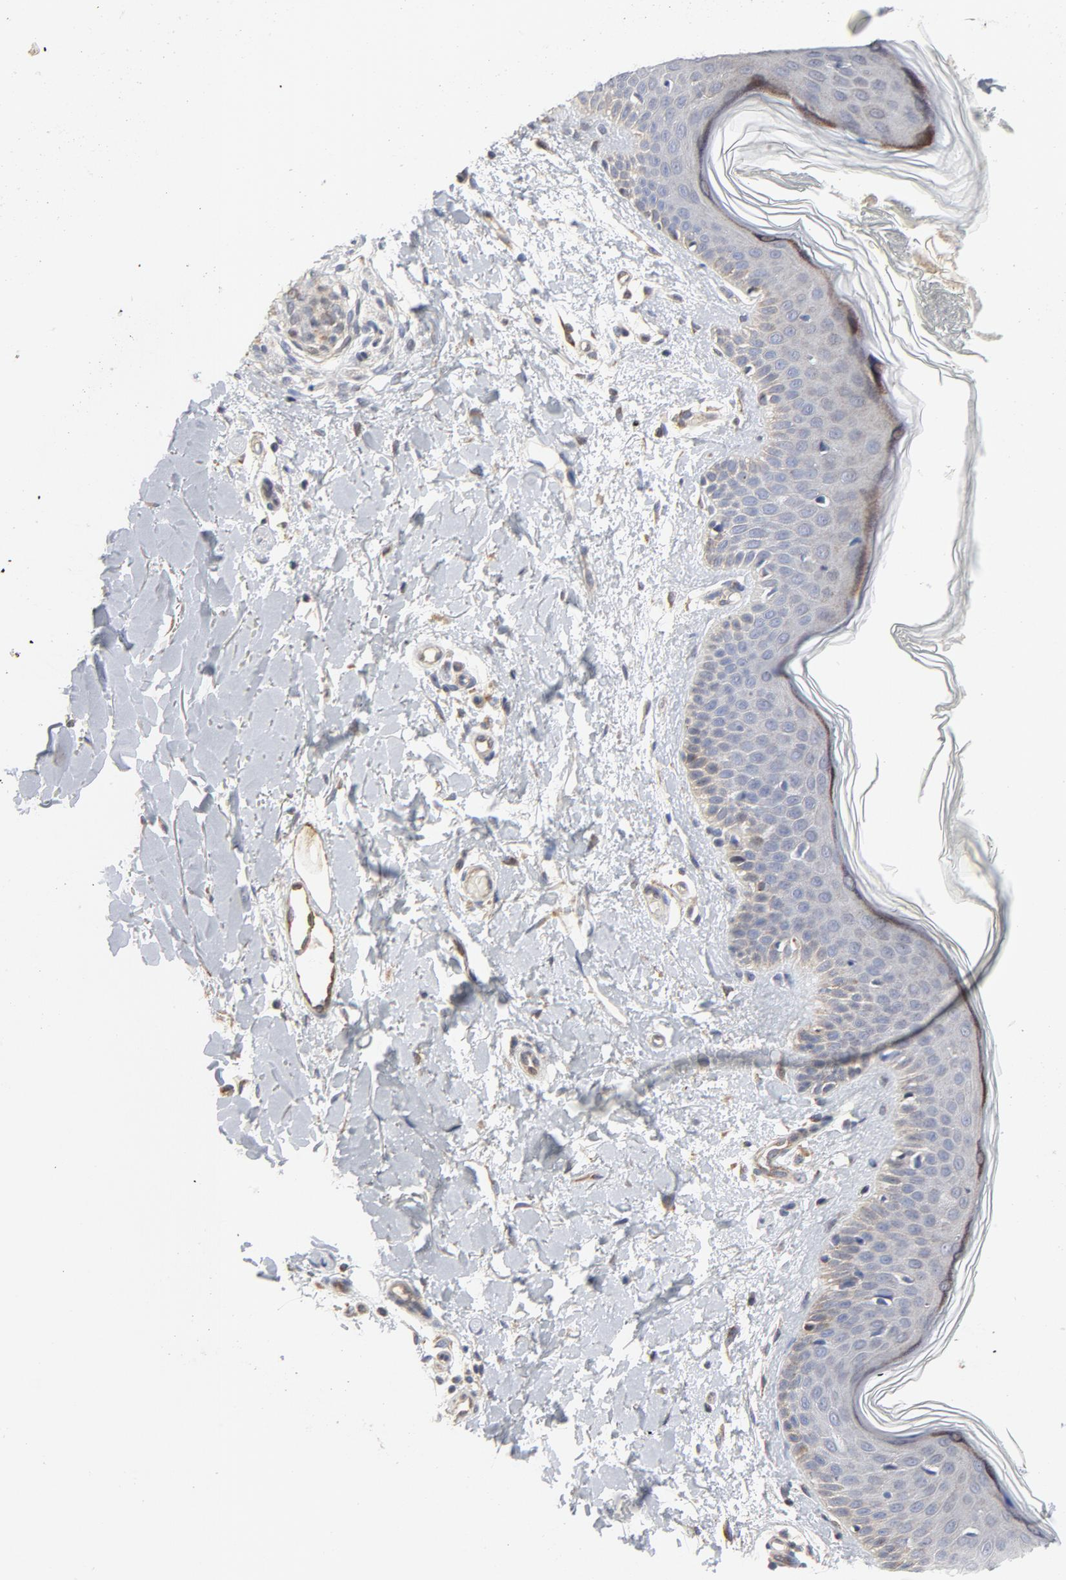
{"staining": {"intensity": "weak", "quantity": ">75%", "location": "cytoplasmic/membranous"}, "tissue": "skin", "cell_type": "Fibroblasts", "image_type": "normal", "snomed": [{"axis": "morphology", "description": "Normal tissue, NOS"}, {"axis": "topography", "description": "Skin"}], "caption": "Brown immunohistochemical staining in unremarkable human skin reveals weak cytoplasmic/membranous positivity in about >75% of fibroblasts.", "gene": "RAPGEF4", "patient": {"sex": "female", "age": 56}}